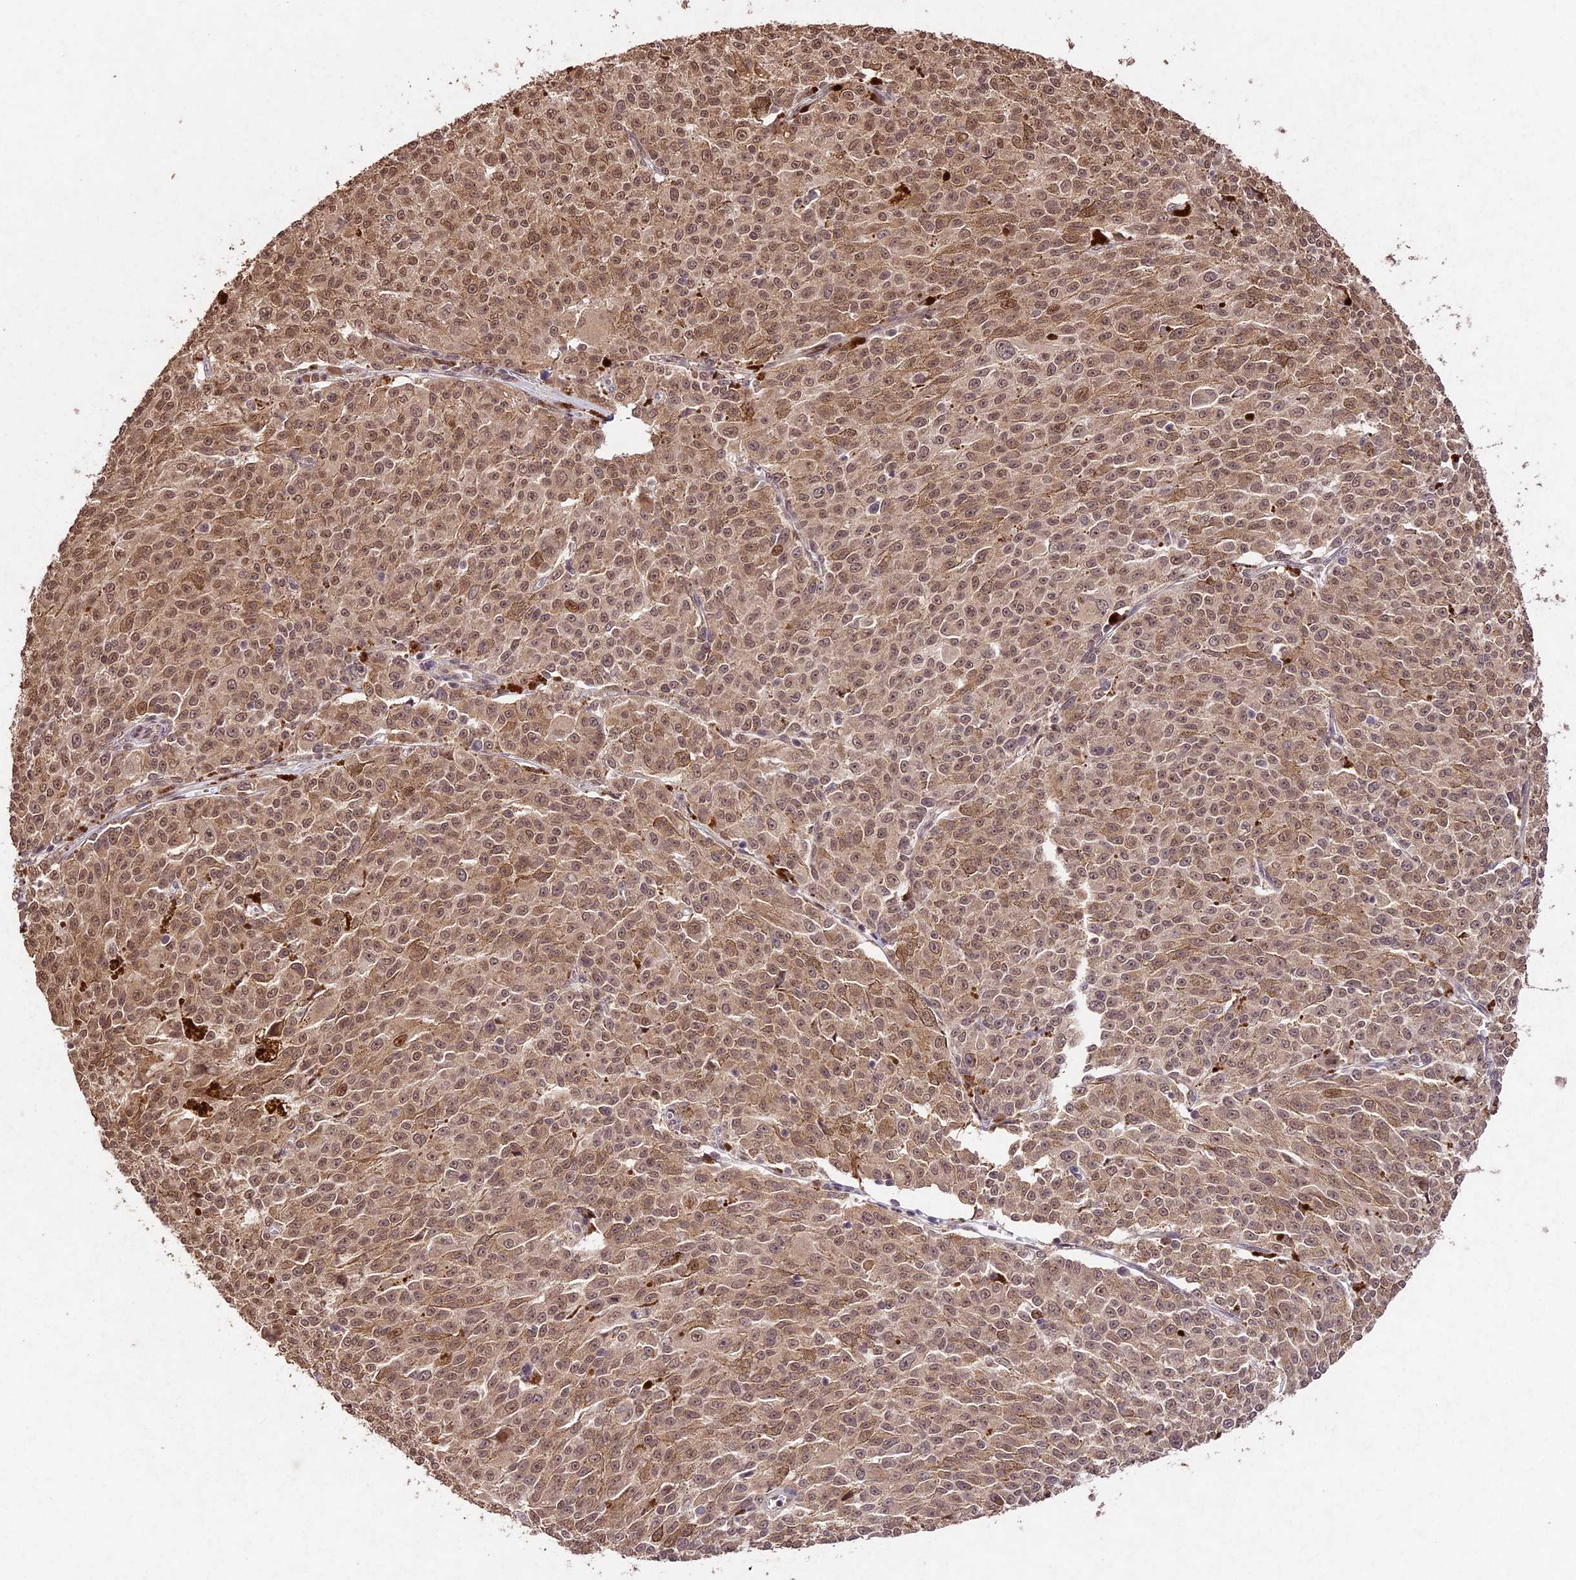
{"staining": {"intensity": "moderate", "quantity": ">75%", "location": "cytoplasmic/membranous,nuclear"}, "tissue": "melanoma", "cell_type": "Tumor cells", "image_type": "cancer", "snomed": [{"axis": "morphology", "description": "Malignant melanoma, NOS"}, {"axis": "topography", "description": "Skin"}], "caption": "The histopathology image displays immunohistochemical staining of malignant melanoma. There is moderate cytoplasmic/membranous and nuclear expression is present in about >75% of tumor cells. Ihc stains the protein in brown and the nuclei are stained blue.", "gene": "CDKN2AIP", "patient": {"sex": "female", "age": 52}}